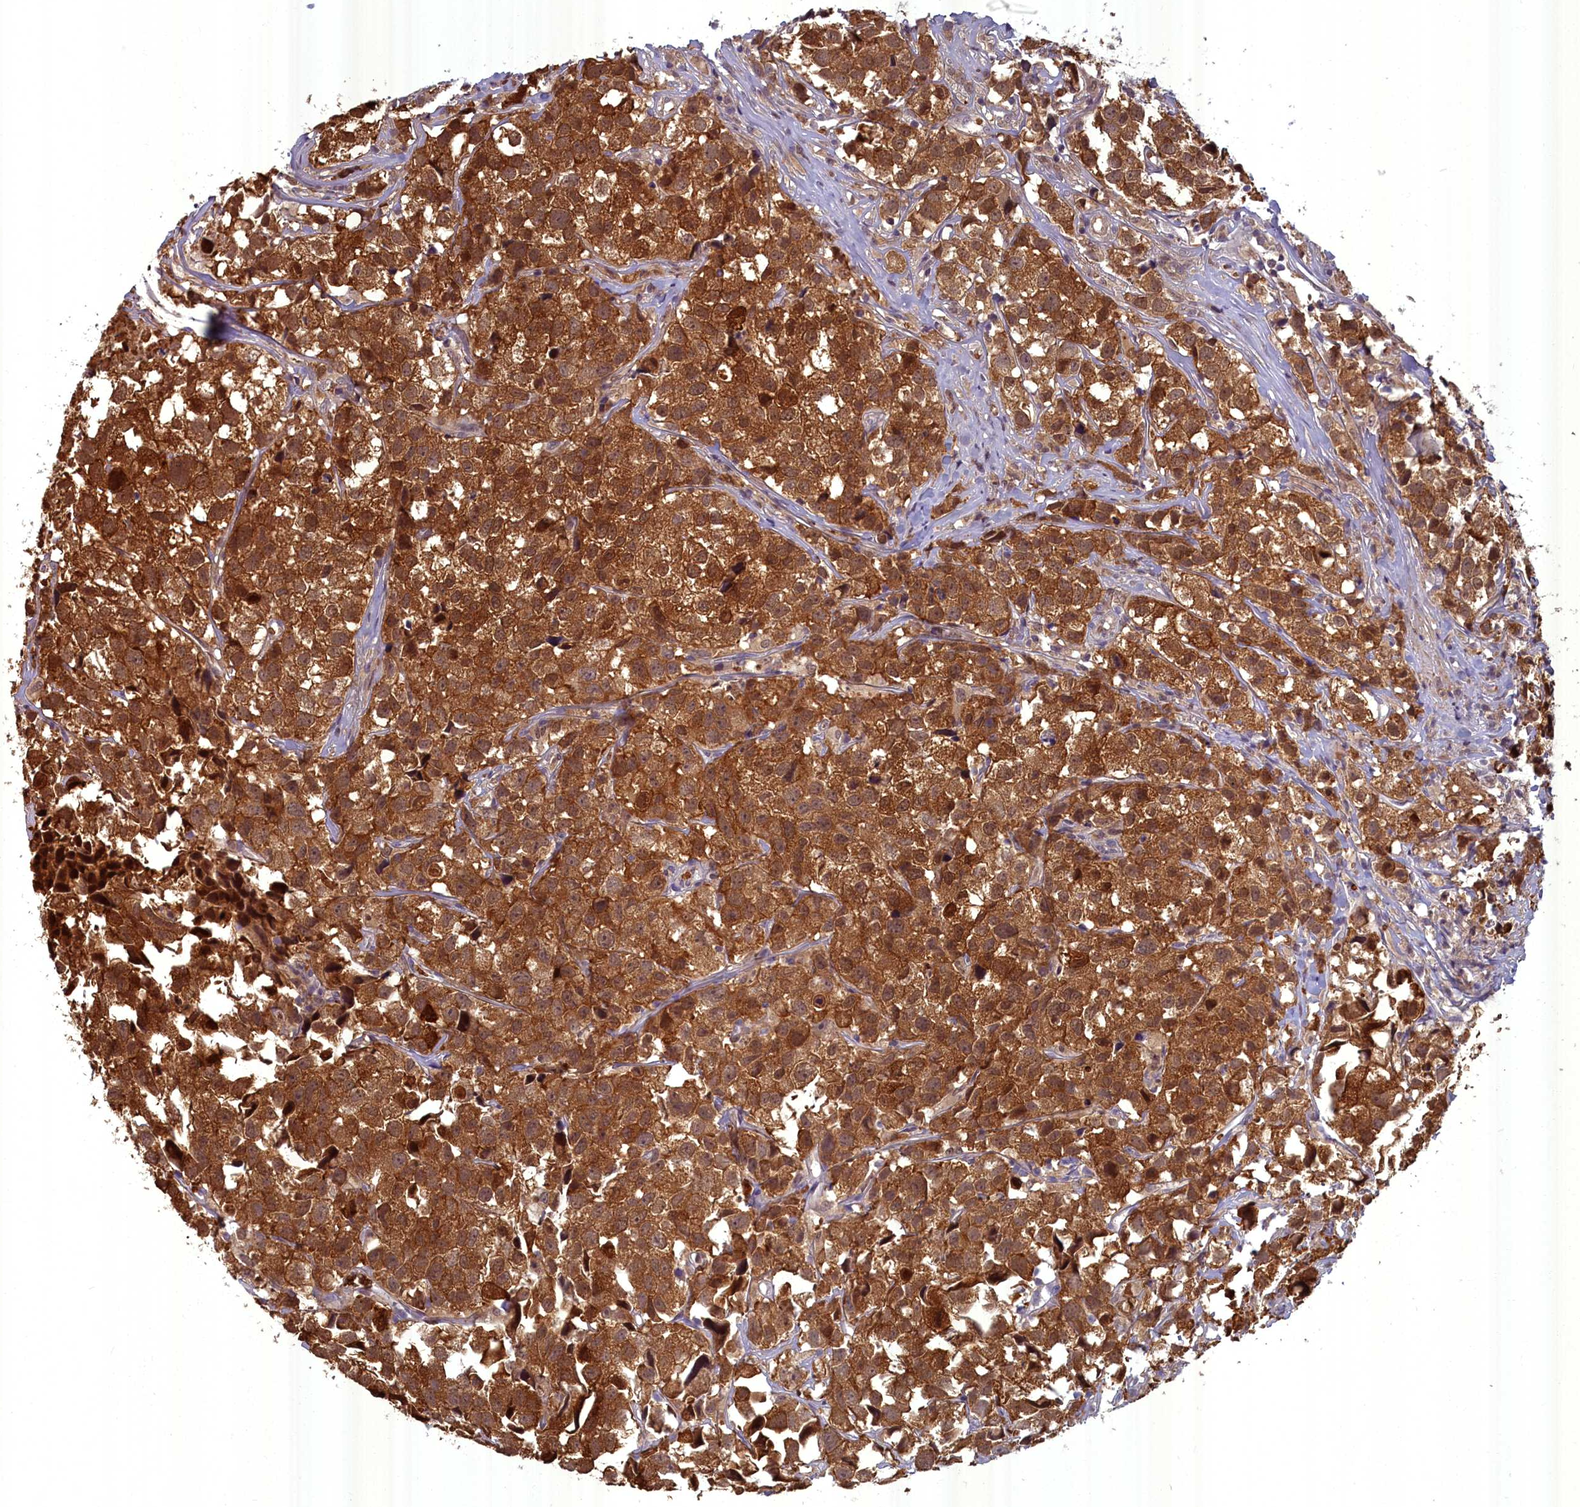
{"staining": {"intensity": "strong", "quantity": ">75%", "location": "cytoplasmic/membranous"}, "tissue": "urothelial cancer", "cell_type": "Tumor cells", "image_type": "cancer", "snomed": [{"axis": "morphology", "description": "Urothelial carcinoma, High grade"}, {"axis": "topography", "description": "Urinary bladder"}], "caption": "Human urothelial cancer stained with a protein marker reveals strong staining in tumor cells.", "gene": "BLVRB", "patient": {"sex": "female", "age": 75}}